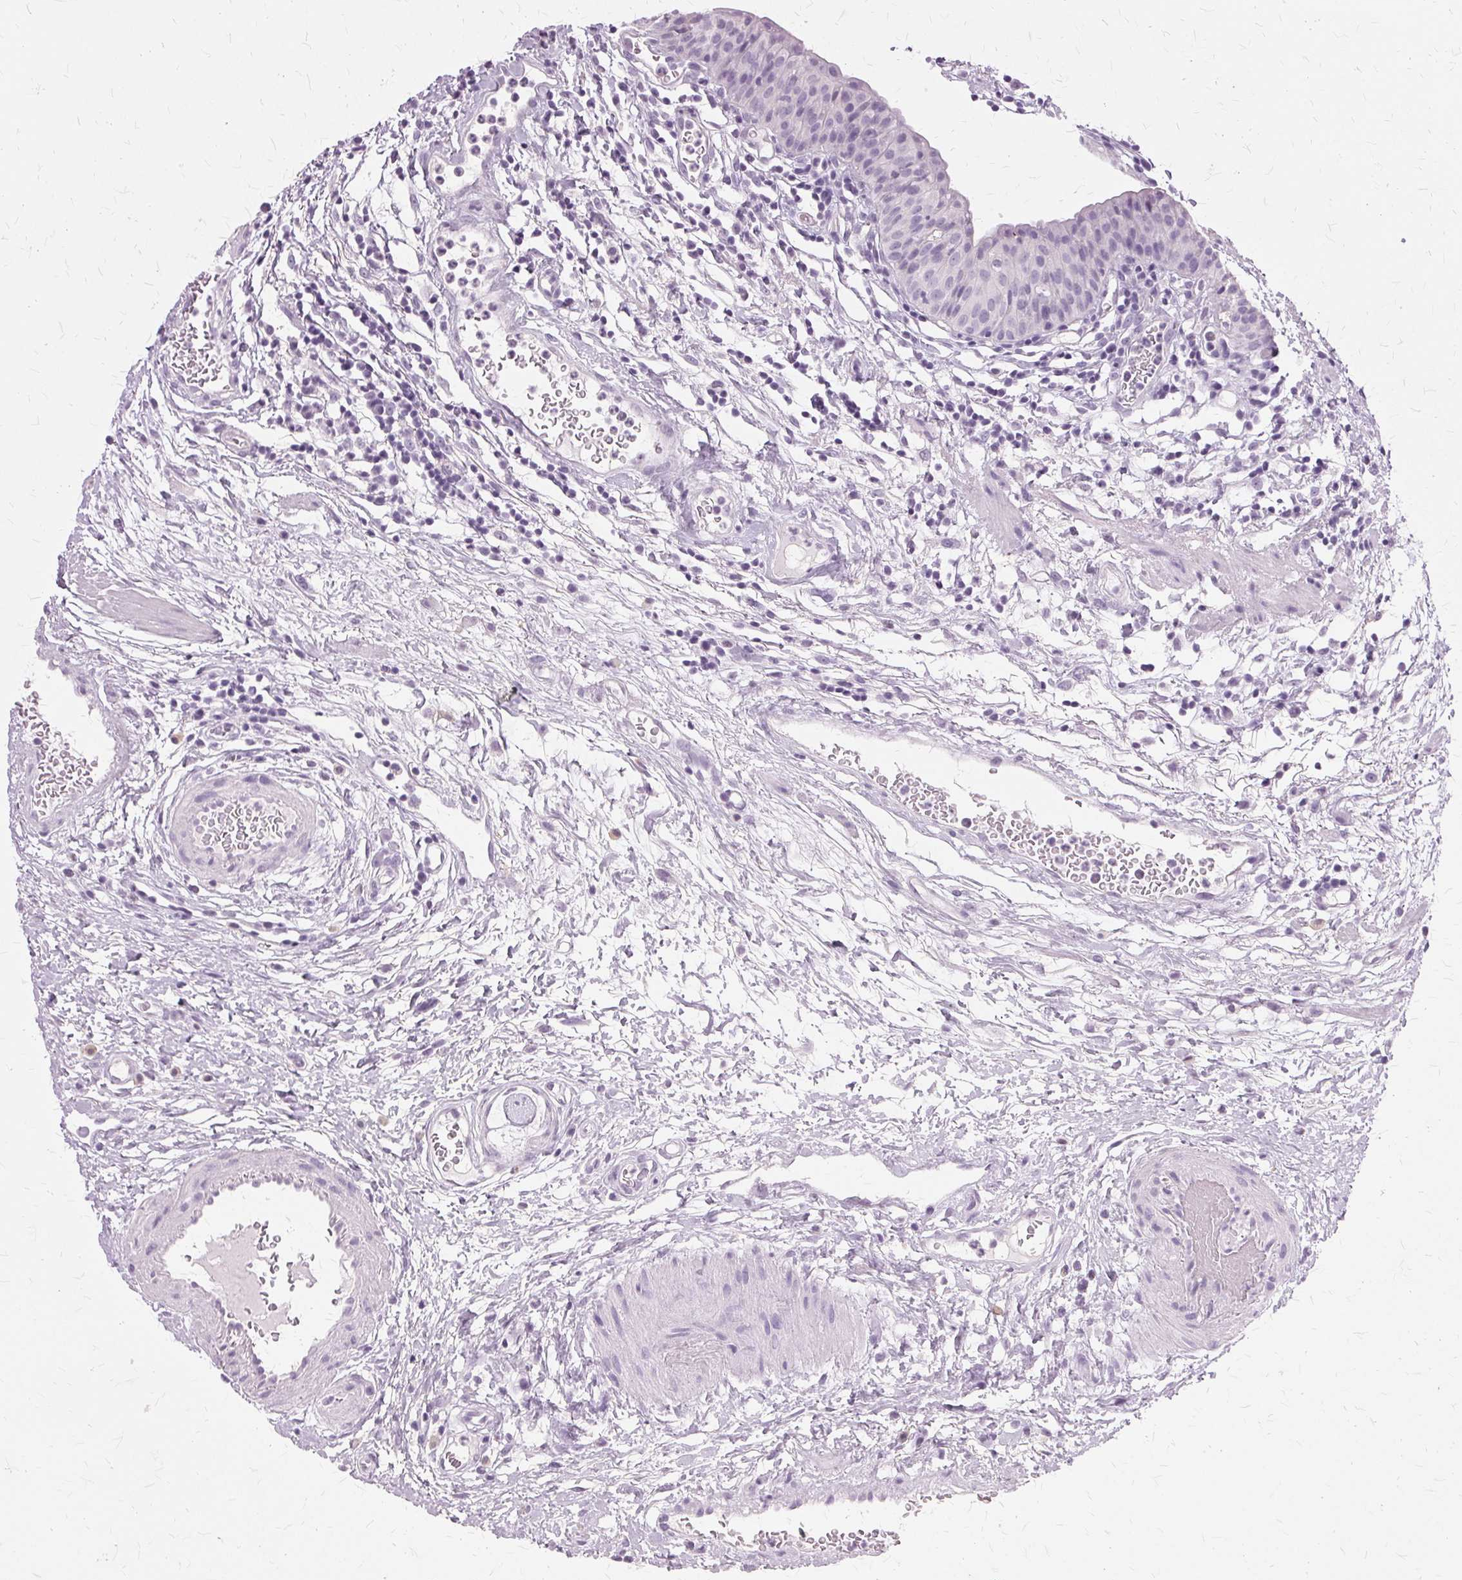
{"staining": {"intensity": "negative", "quantity": "none", "location": "none"}, "tissue": "urinary bladder", "cell_type": "Urothelial cells", "image_type": "normal", "snomed": [{"axis": "morphology", "description": "Normal tissue, NOS"}, {"axis": "morphology", "description": "Inflammation, NOS"}, {"axis": "topography", "description": "Urinary bladder"}], "caption": "DAB immunohistochemical staining of unremarkable human urinary bladder displays no significant positivity in urothelial cells. (DAB (3,3'-diaminobenzidine) immunohistochemistry, high magnification).", "gene": "SLC45A3", "patient": {"sex": "male", "age": 57}}